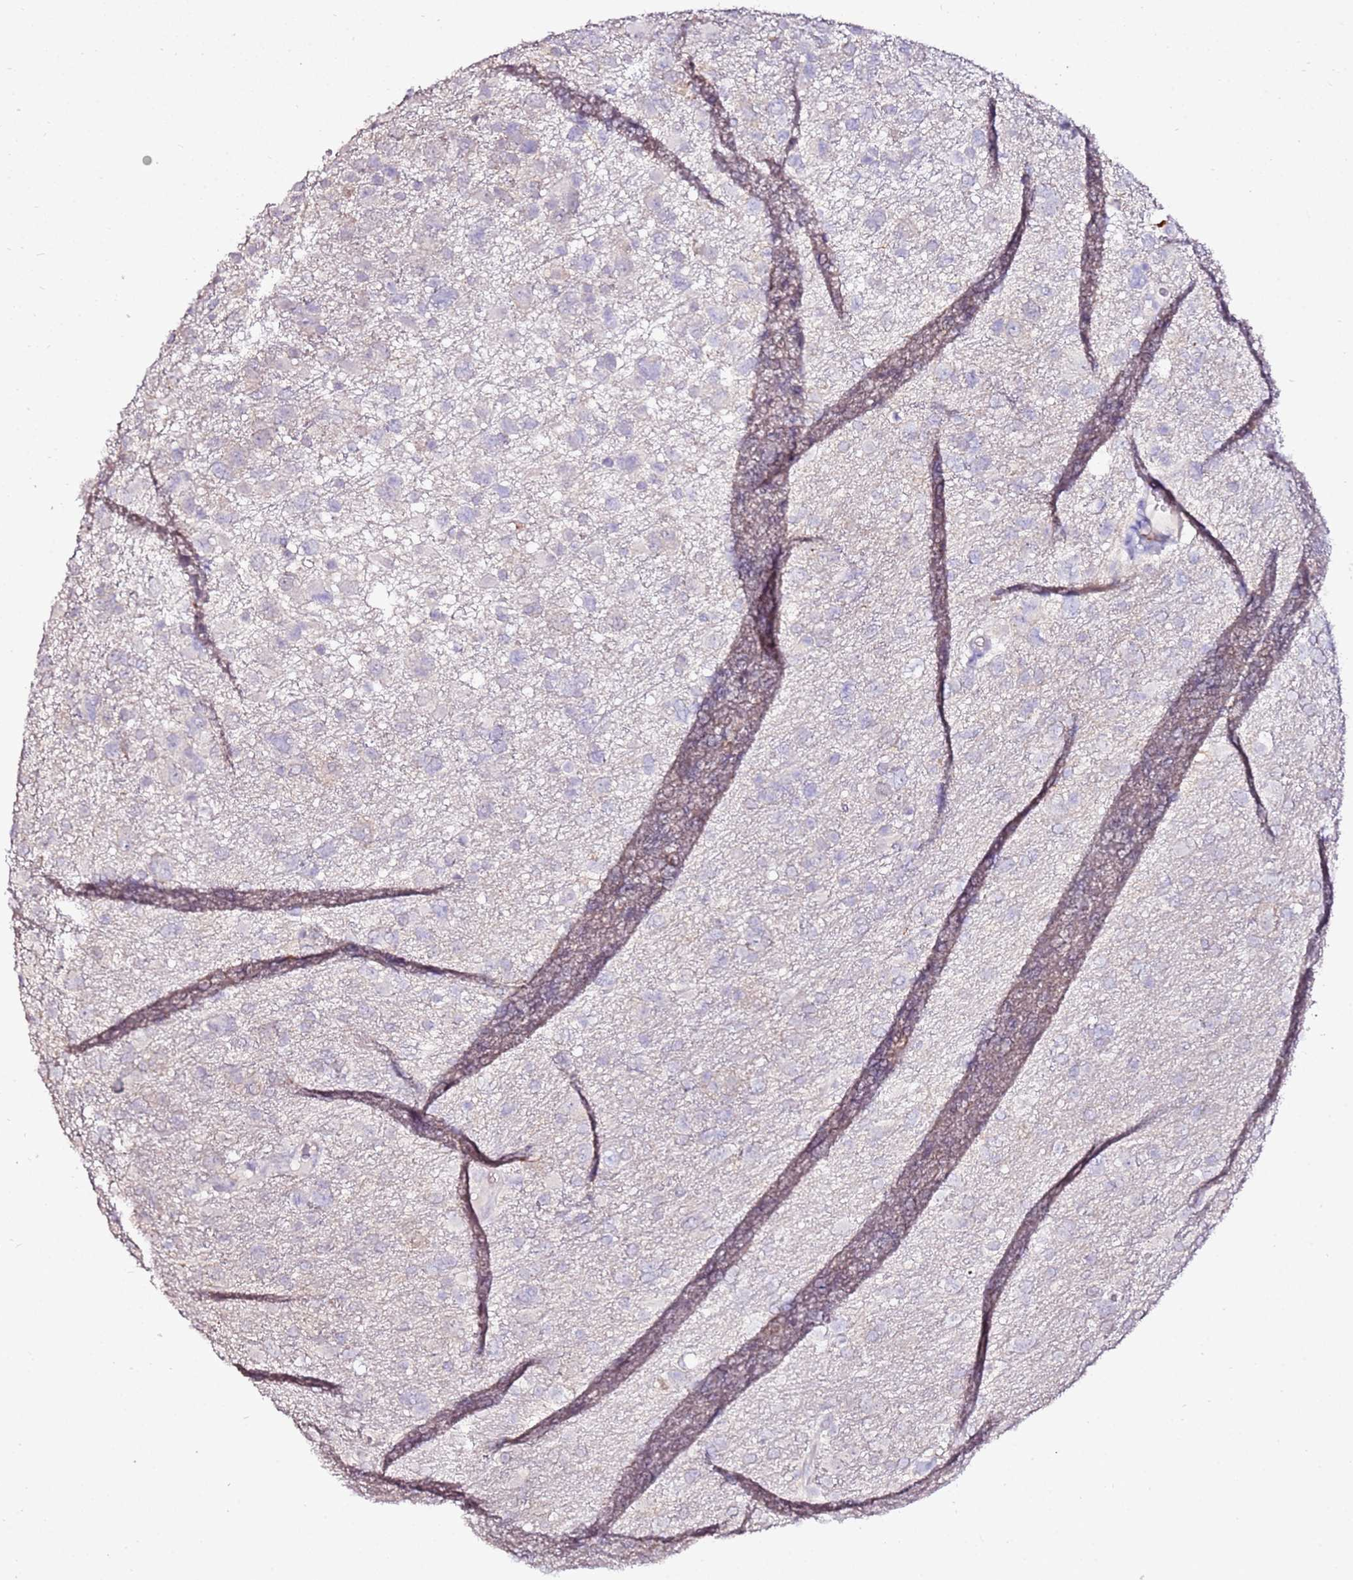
{"staining": {"intensity": "negative", "quantity": "none", "location": "none"}, "tissue": "glioma", "cell_type": "Tumor cells", "image_type": "cancer", "snomed": [{"axis": "morphology", "description": "Glioma, malignant, High grade"}, {"axis": "topography", "description": "Brain"}], "caption": "This is a photomicrograph of immunohistochemistry staining of glioma, which shows no expression in tumor cells.", "gene": "ART5", "patient": {"sex": "male", "age": 61}}